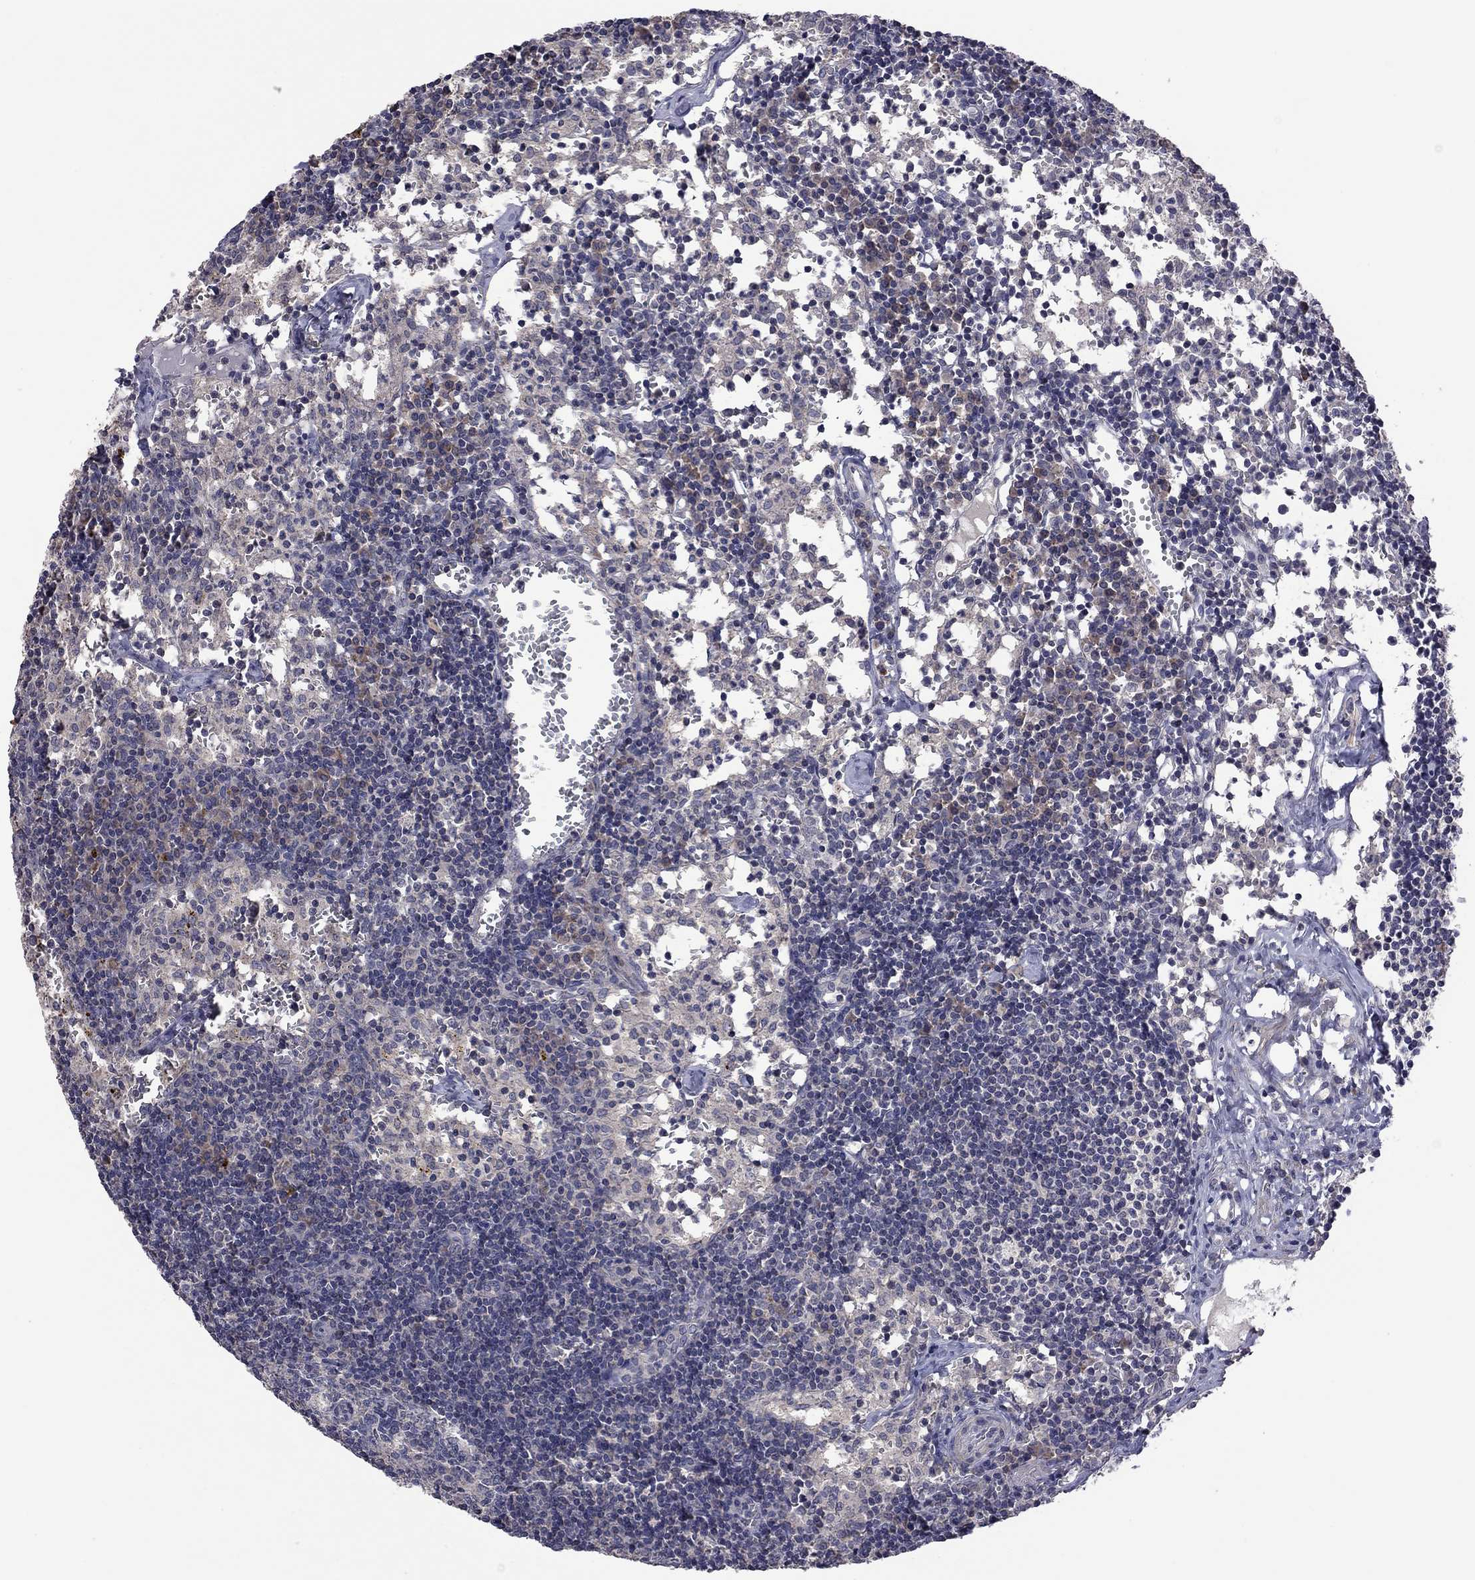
{"staining": {"intensity": "negative", "quantity": "none", "location": "none"}, "tissue": "lymph node", "cell_type": "Germinal center cells", "image_type": "normal", "snomed": [{"axis": "morphology", "description": "Normal tissue, NOS"}, {"axis": "topography", "description": "Lymph node"}], "caption": "Immunohistochemistry of benign lymph node exhibits no positivity in germinal center cells.", "gene": "TSNARE1", "patient": {"sex": "female", "age": 52}}